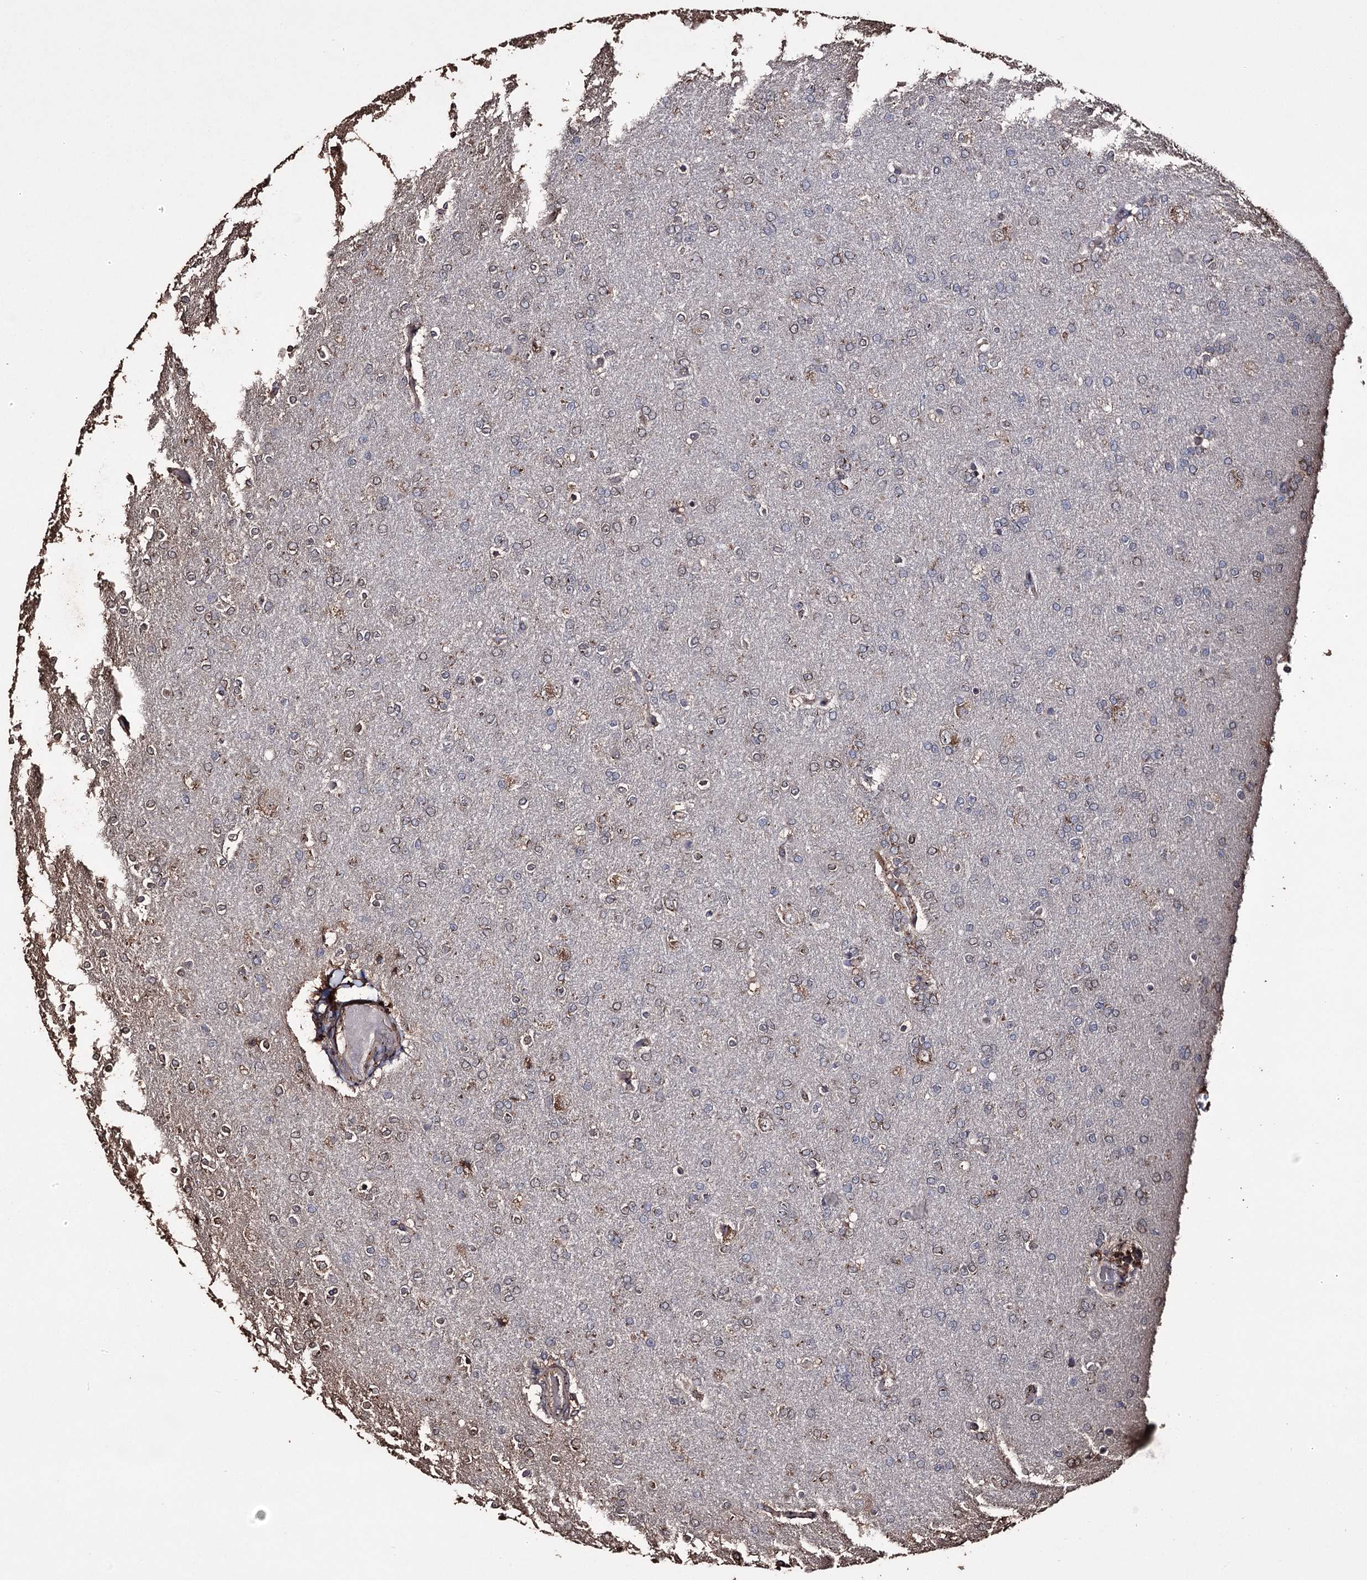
{"staining": {"intensity": "weak", "quantity": "<25%", "location": "cytoplasmic/membranous"}, "tissue": "glioma", "cell_type": "Tumor cells", "image_type": "cancer", "snomed": [{"axis": "morphology", "description": "Glioma, malignant, High grade"}, {"axis": "topography", "description": "Brain"}], "caption": "High magnification brightfield microscopy of glioma stained with DAB (3,3'-diaminobenzidine) (brown) and counterstained with hematoxylin (blue): tumor cells show no significant positivity.", "gene": "ZNF662", "patient": {"sex": "male", "age": 72}}